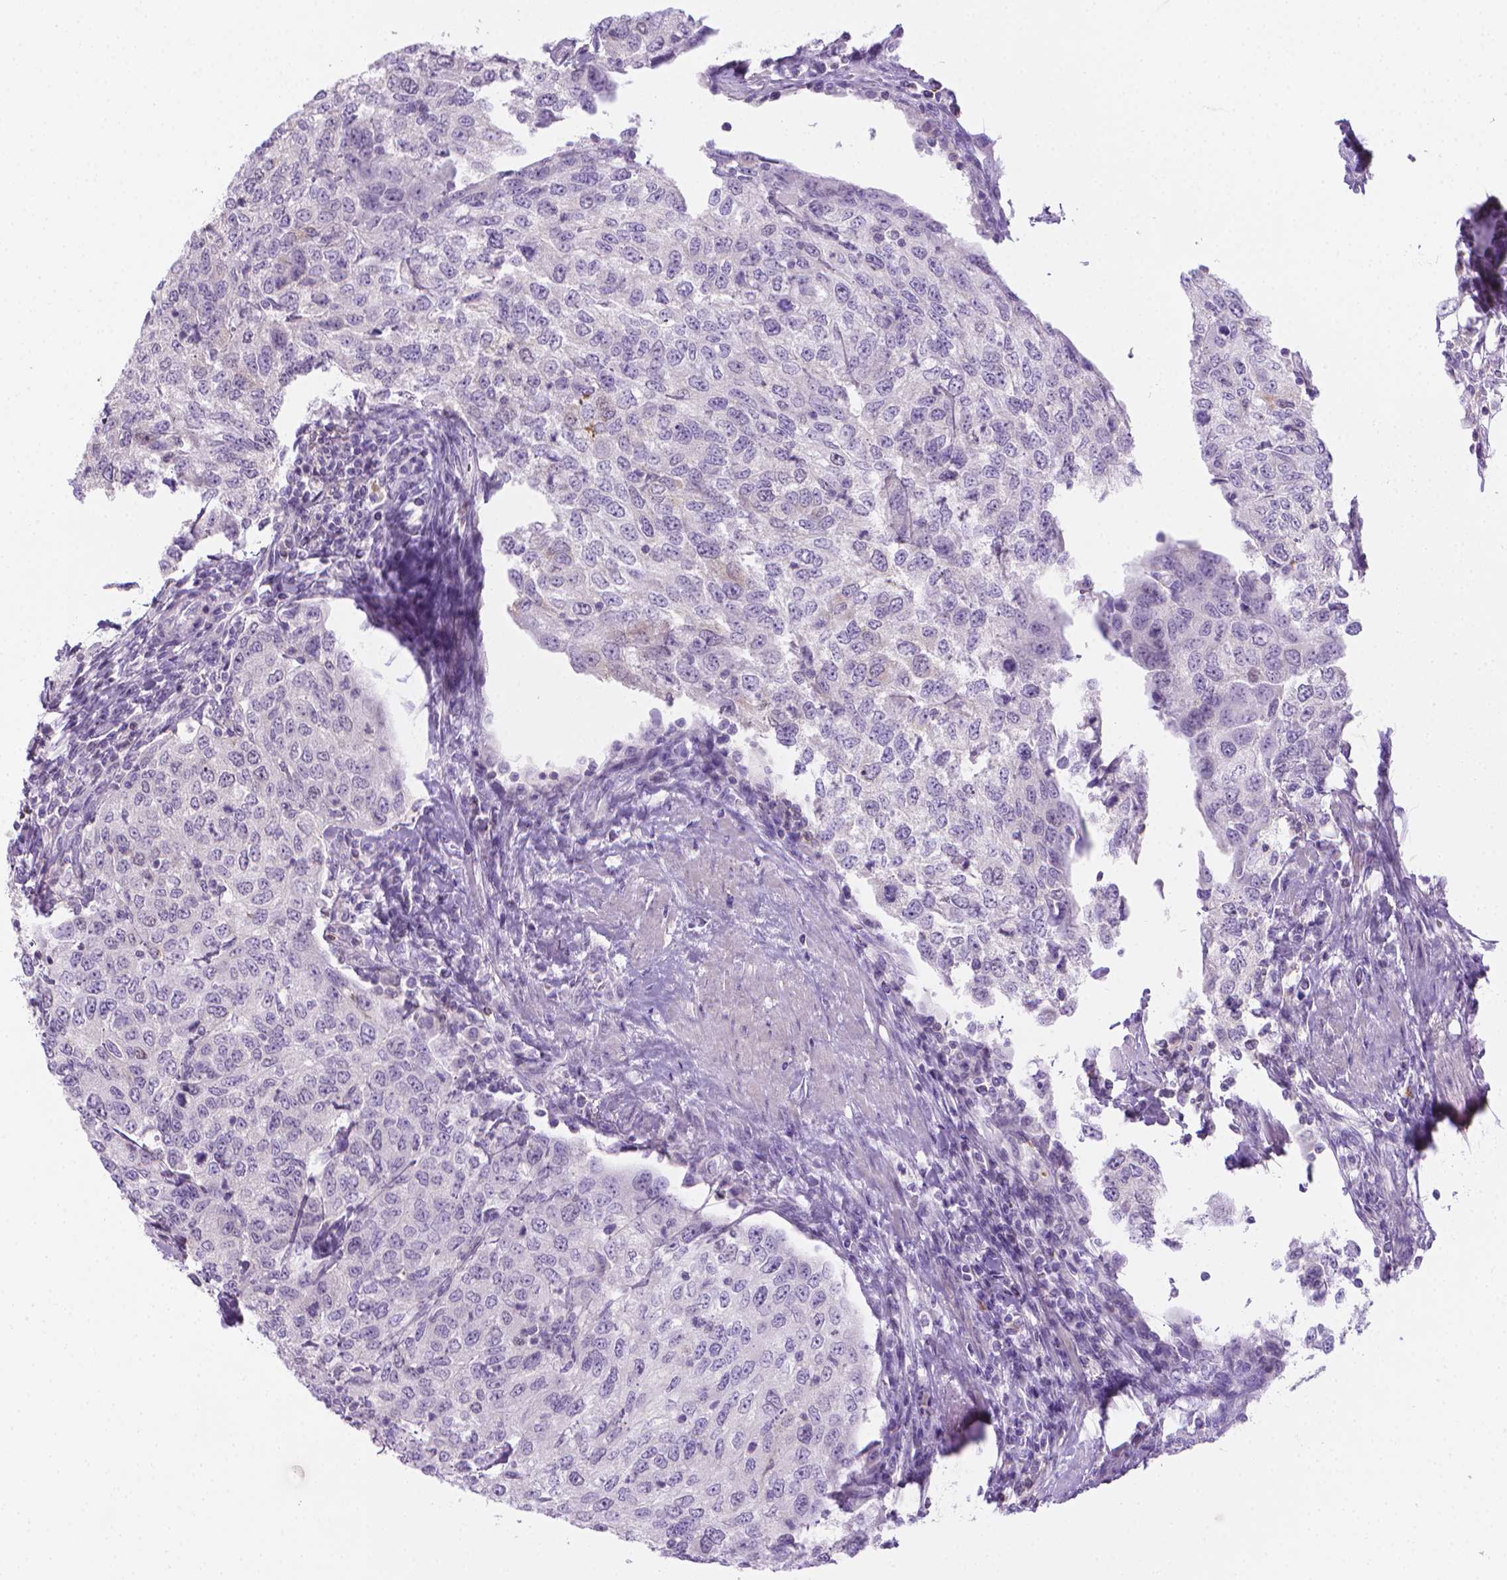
{"staining": {"intensity": "negative", "quantity": "none", "location": "none"}, "tissue": "urothelial cancer", "cell_type": "Tumor cells", "image_type": "cancer", "snomed": [{"axis": "morphology", "description": "Urothelial carcinoma, High grade"}, {"axis": "topography", "description": "Urinary bladder"}], "caption": "This histopathology image is of urothelial cancer stained with immunohistochemistry to label a protein in brown with the nuclei are counter-stained blue. There is no expression in tumor cells.", "gene": "SPAG6", "patient": {"sex": "female", "age": 78}}